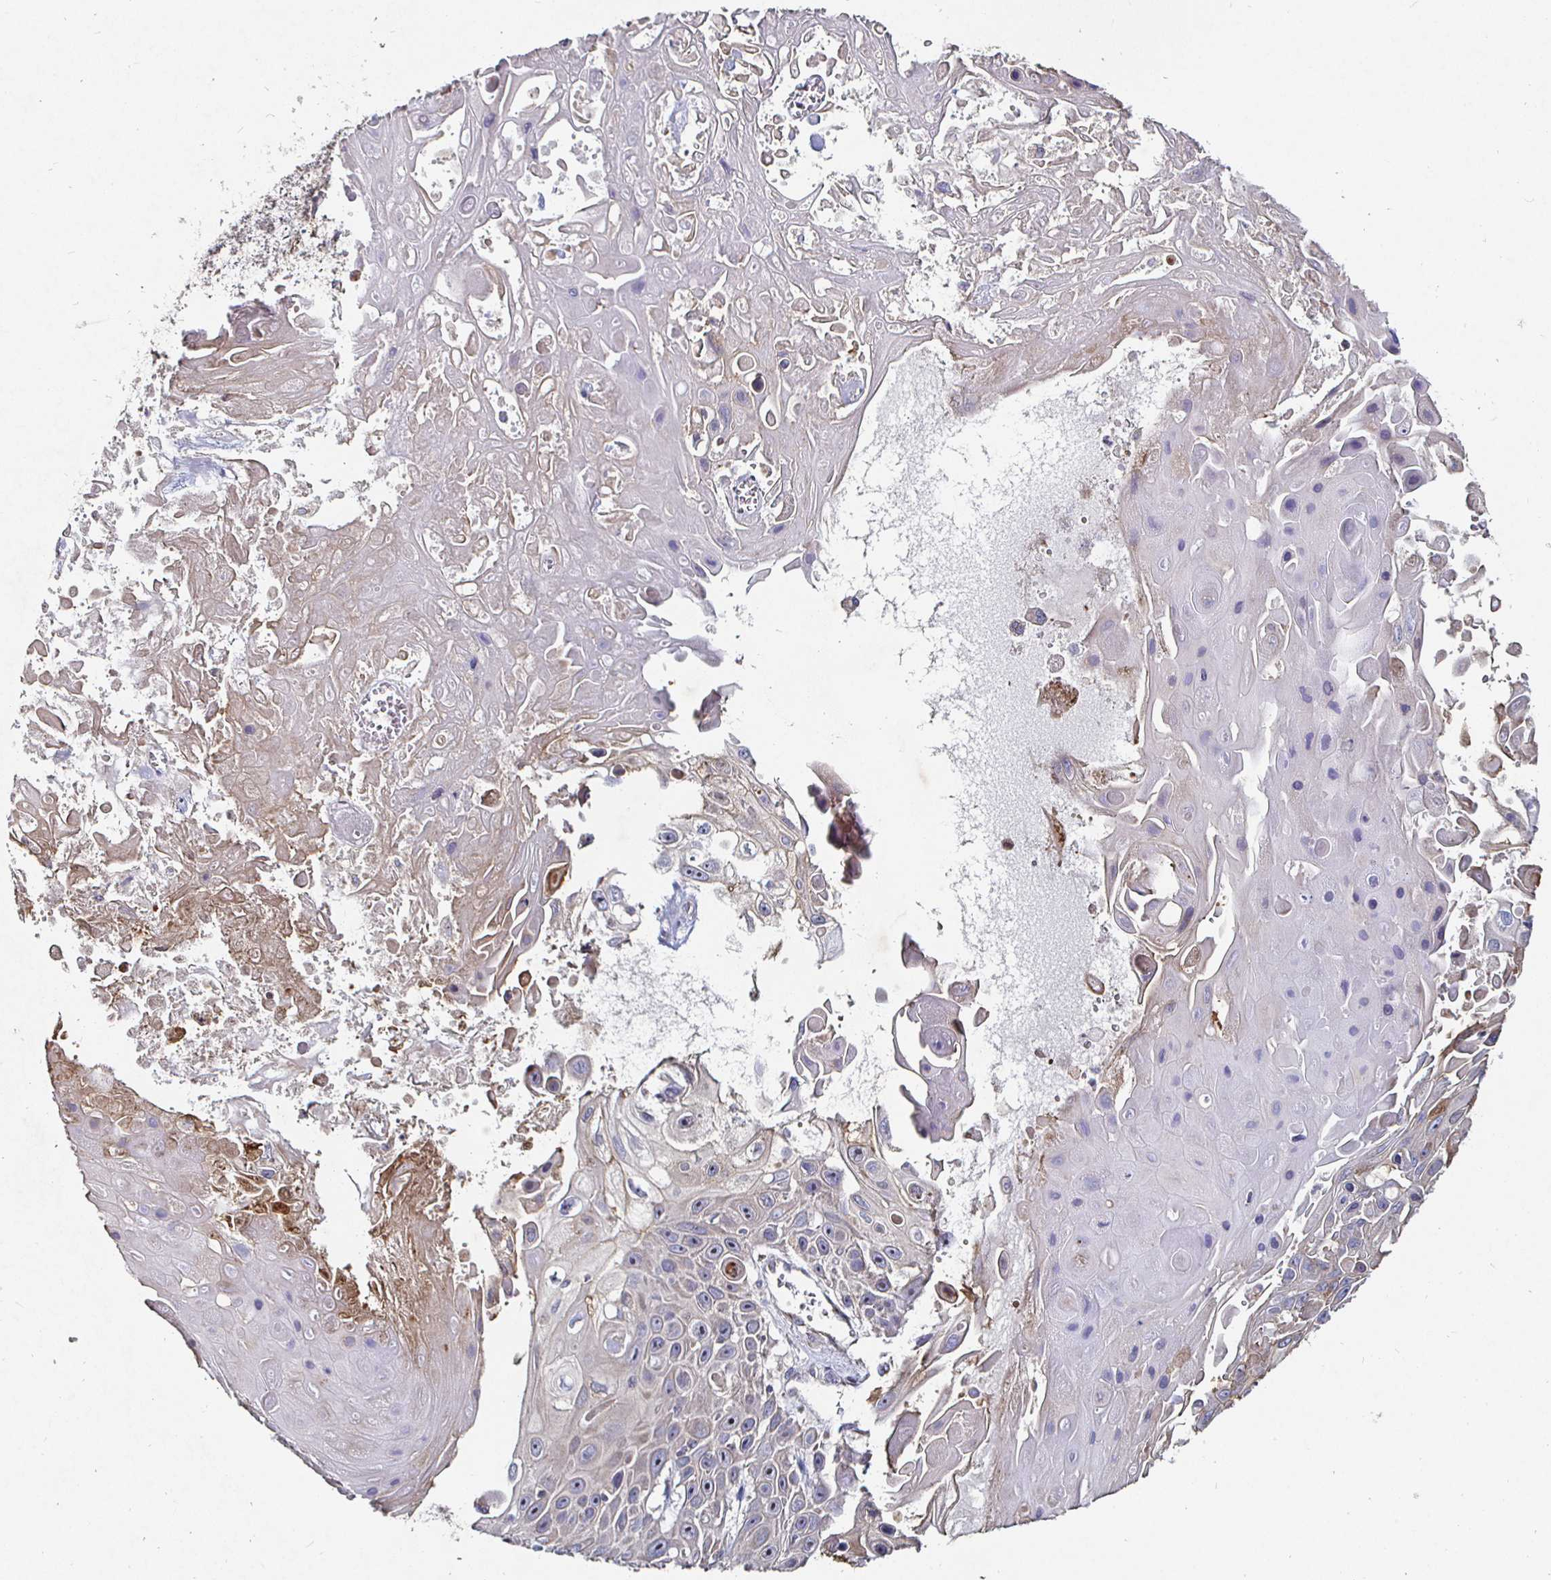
{"staining": {"intensity": "negative", "quantity": "none", "location": "none"}, "tissue": "skin cancer", "cell_type": "Tumor cells", "image_type": "cancer", "snomed": [{"axis": "morphology", "description": "Squamous cell carcinoma, NOS"}, {"axis": "topography", "description": "Skin"}], "caption": "A photomicrograph of skin squamous cell carcinoma stained for a protein displays no brown staining in tumor cells.", "gene": "NRSN1", "patient": {"sex": "male", "age": 82}}